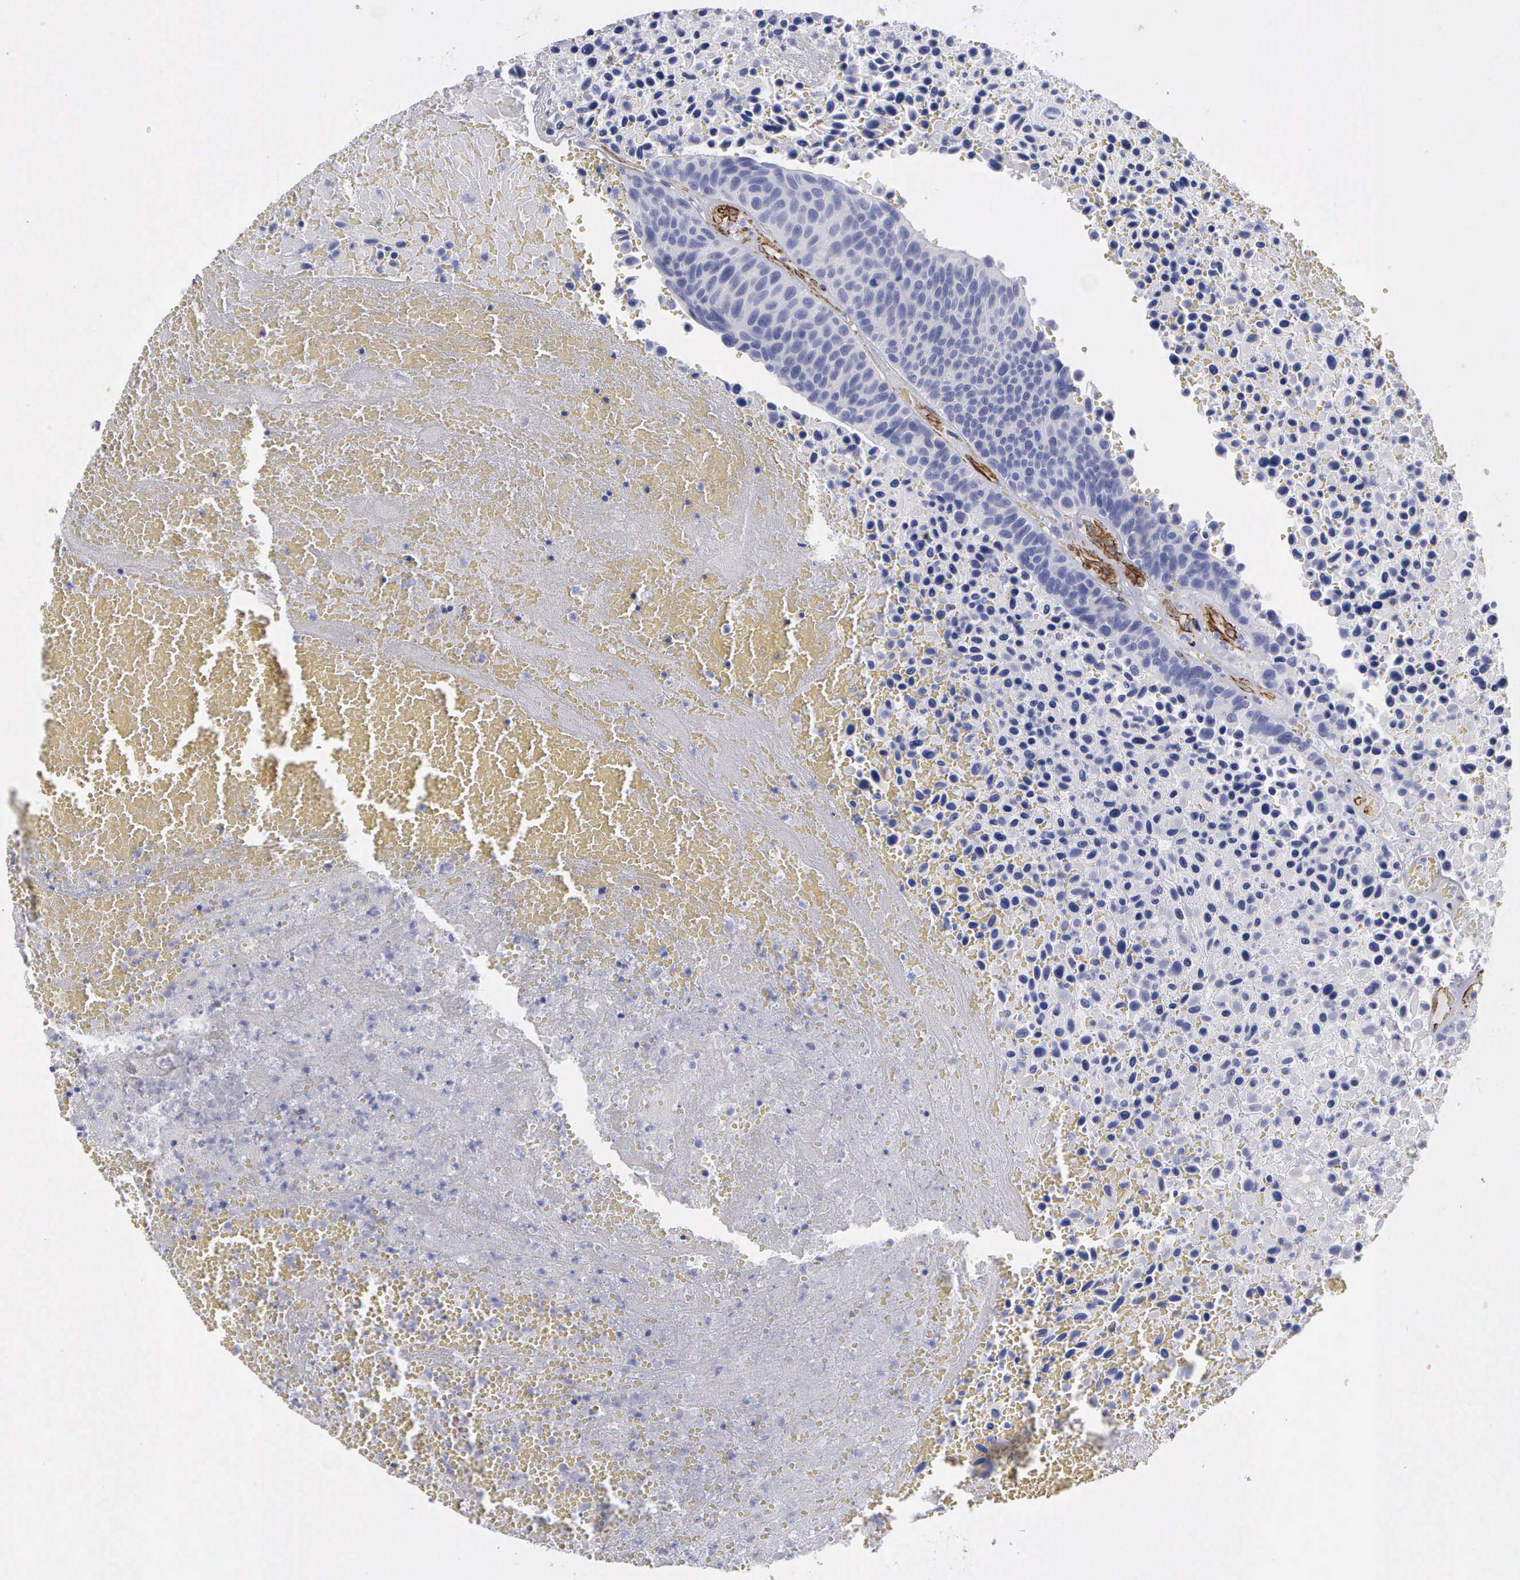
{"staining": {"intensity": "negative", "quantity": "none", "location": "none"}, "tissue": "urothelial cancer", "cell_type": "Tumor cells", "image_type": "cancer", "snomed": [{"axis": "morphology", "description": "Urothelial carcinoma, High grade"}, {"axis": "topography", "description": "Urinary bladder"}], "caption": "DAB immunohistochemical staining of urothelial carcinoma (high-grade) demonstrates no significant staining in tumor cells. (Brightfield microscopy of DAB (3,3'-diaminobenzidine) immunohistochemistry (IHC) at high magnification).", "gene": "MAGEB10", "patient": {"sex": "male", "age": 66}}